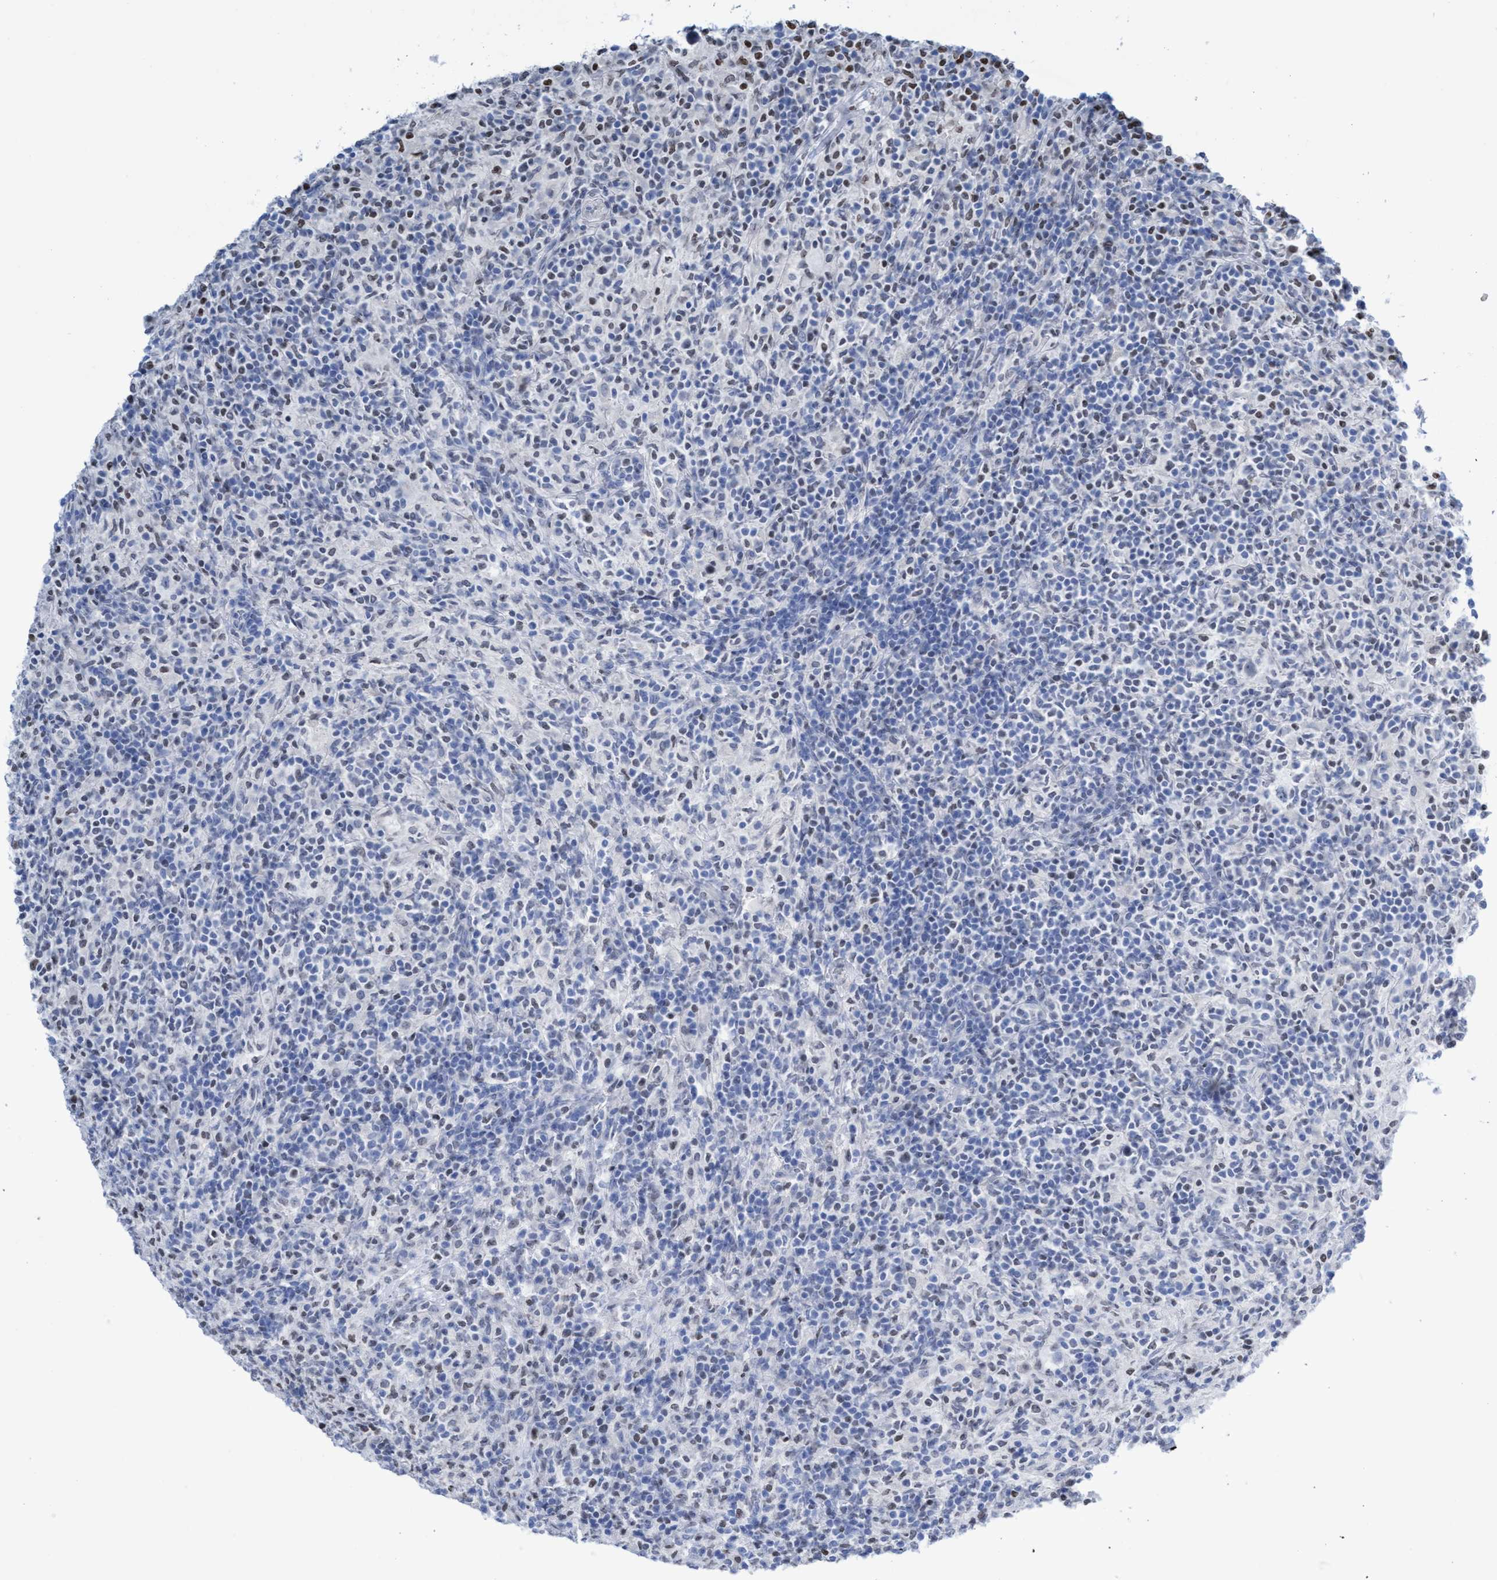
{"staining": {"intensity": "negative", "quantity": "none", "location": "none"}, "tissue": "lymphoma", "cell_type": "Tumor cells", "image_type": "cancer", "snomed": [{"axis": "morphology", "description": "Hodgkin's disease, NOS"}, {"axis": "topography", "description": "Lymph node"}], "caption": "Immunohistochemistry (IHC) of lymphoma exhibits no positivity in tumor cells. The staining is performed using DAB brown chromogen with nuclei counter-stained in using hematoxylin.", "gene": "CBX2", "patient": {"sex": "male", "age": 70}}